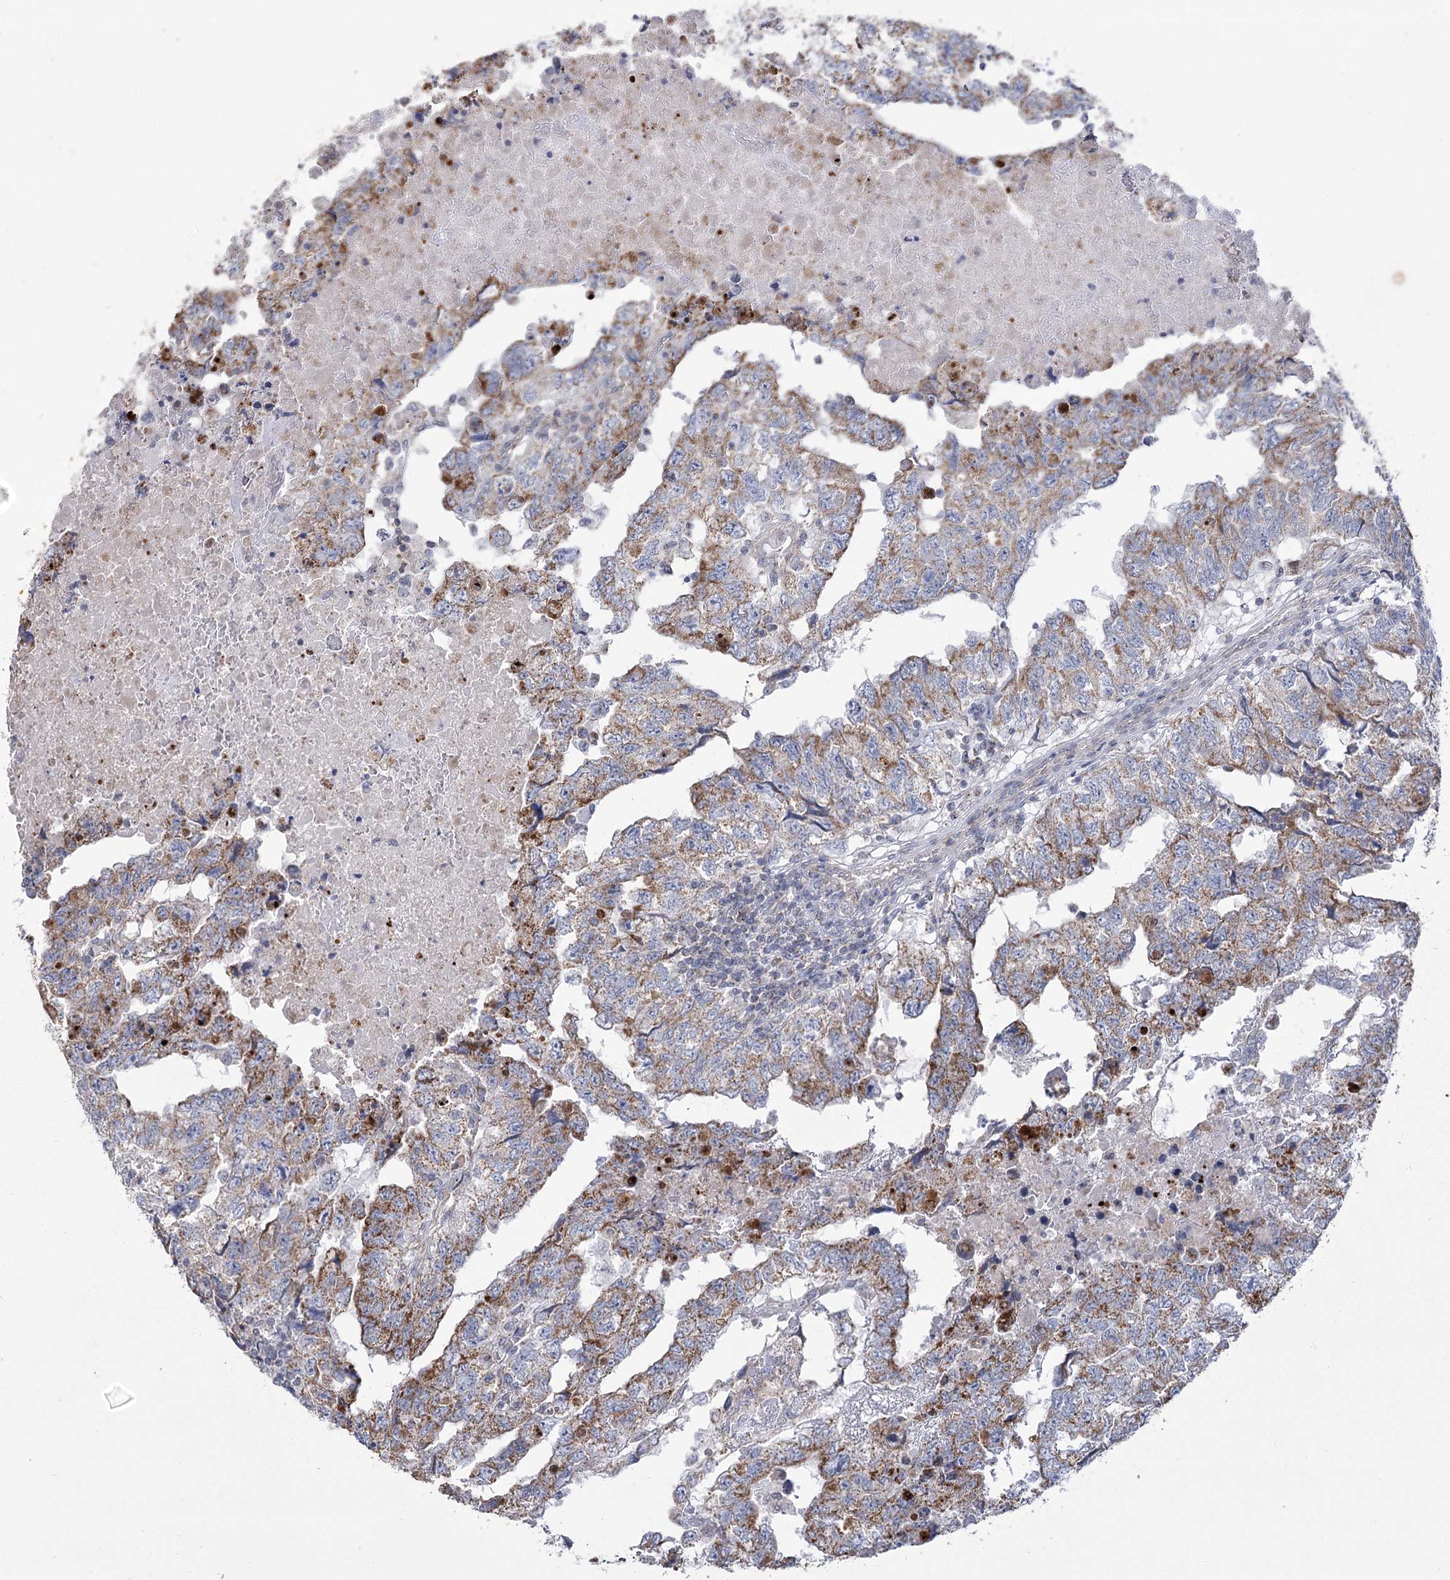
{"staining": {"intensity": "moderate", "quantity": ">75%", "location": "cytoplasmic/membranous"}, "tissue": "testis cancer", "cell_type": "Tumor cells", "image_type": "cancer", "snomed": [{"axis": "morphology", "description": "Carcinoma, Embryonal, NOS"}, {"axis": "topography", "description": "Testis"}], "caption": "Testis cancer stained with DAB IHC shows medium levels of moderate cytoplasmic/membranous staining in about >75% of tumor cells.", "gene": "PDHB", "patient": {"sex": "male", "age": 36}}